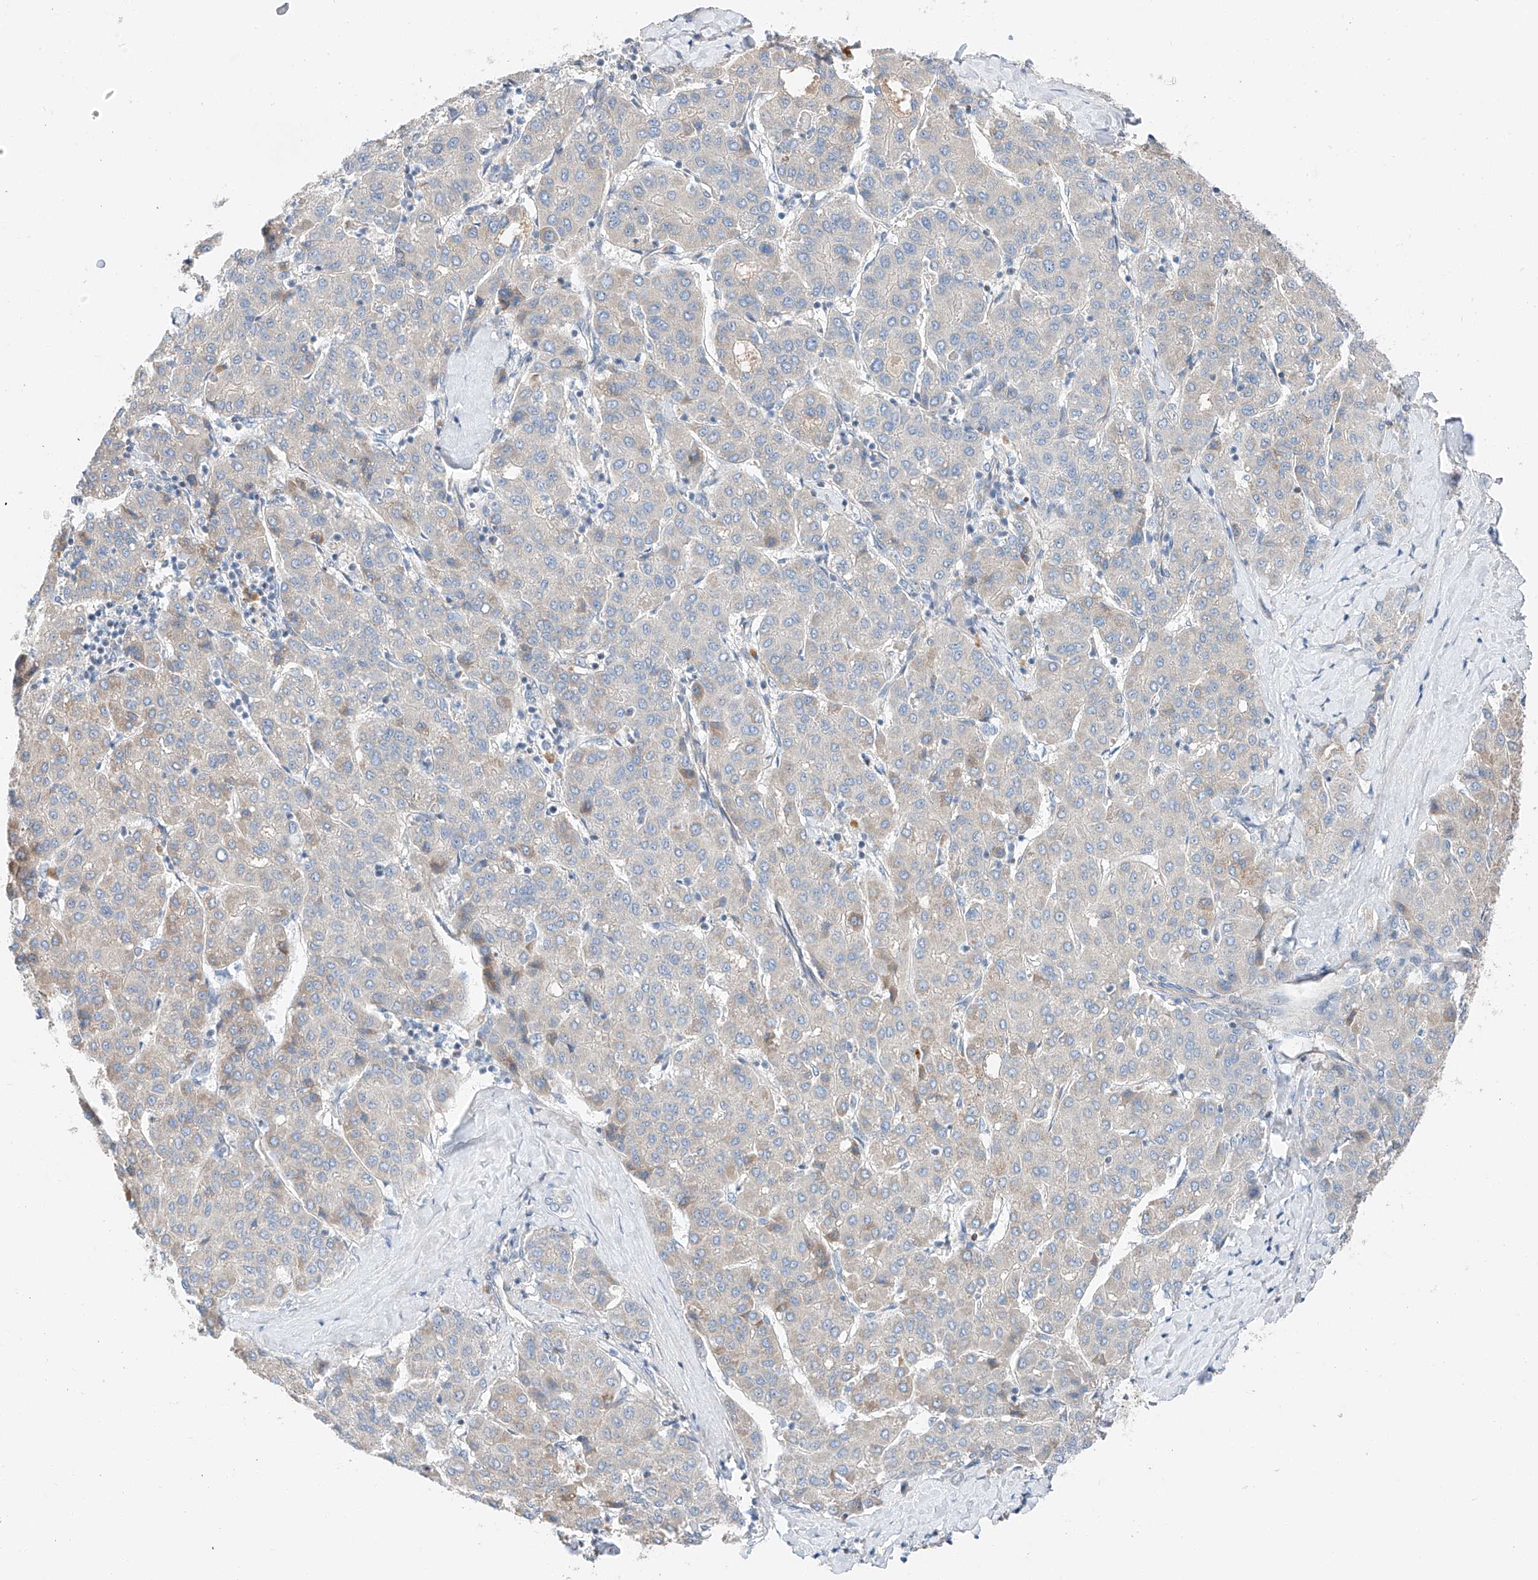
{"staining": {"intensity": "negative", "quantity": "none", "location": "none"}, "tissue": "liver cancer", "cell_type": "Tumor cells", "image_type": "cancer", "snomed": [{"axis": "morphology", "description": "Carcinoma, Hepatocellular, NOS"}, {"axis": "topography", "description": "Liver"}], "caption": "The photomicrograph exhibits no significant positivity in tumor cells of liver cancer.", "gene": "RUSC1", "patient": {"sex": "male", "age": 65}}